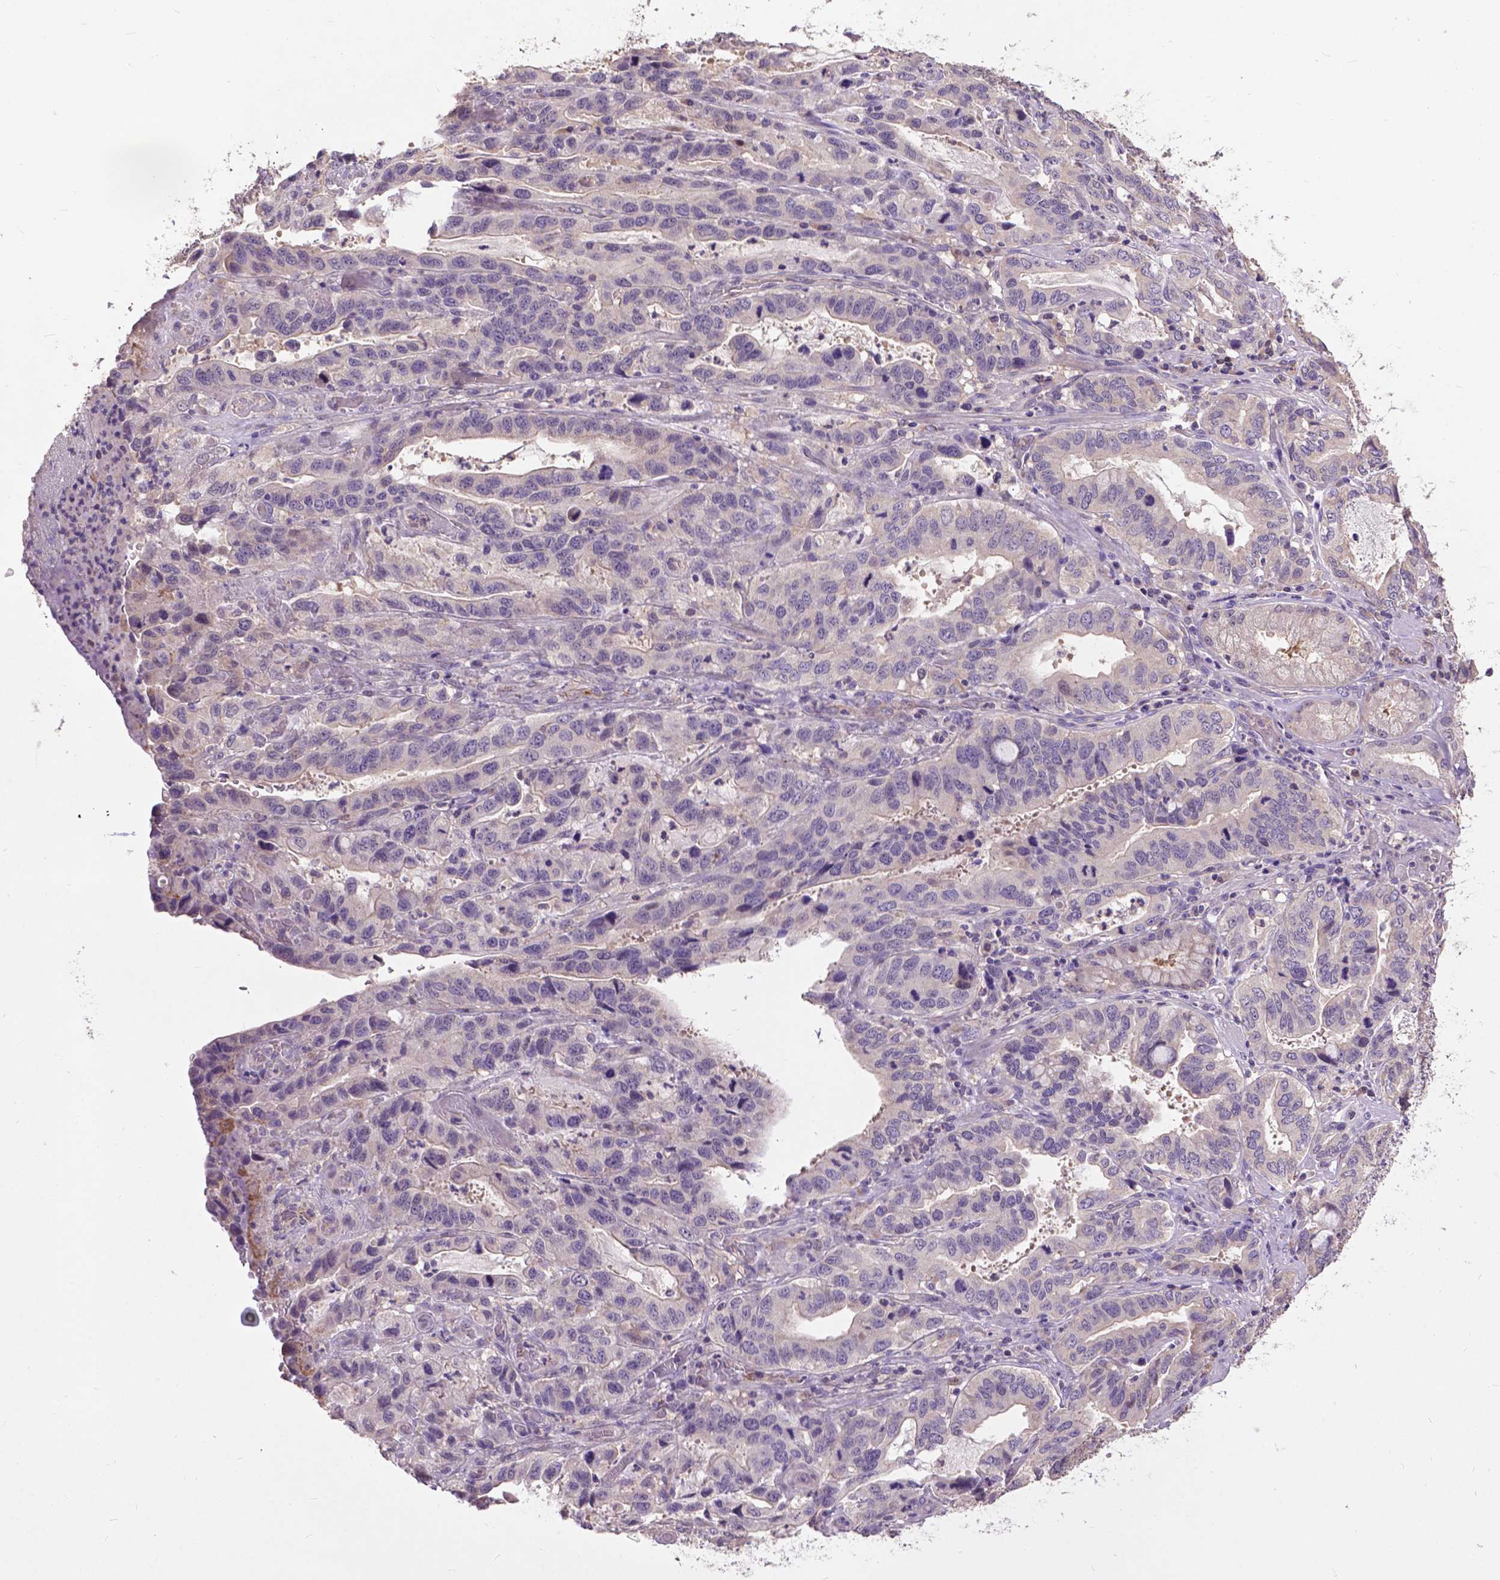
{"staining": {"intensity": "negative", "quantity": "none", "location": "none"}, "tissue": "stomach cancer", "cell_type": "Tumor cells", "image_type": "cancer", "snomed": [{"axis": "morphology", "description": "Adenocarcinoma, NOS"}, {"axis": "topography", "description": "Stomach, lower"}], "caption": "Immunohistochemistry image of neoplastic tissue: human adenocarcinoma (stomach) stained with DAB demonstrates no significant protein expression in tumor cells.", "gene": "ZNF337", "patient": {"sex": "female", "age": 76}}